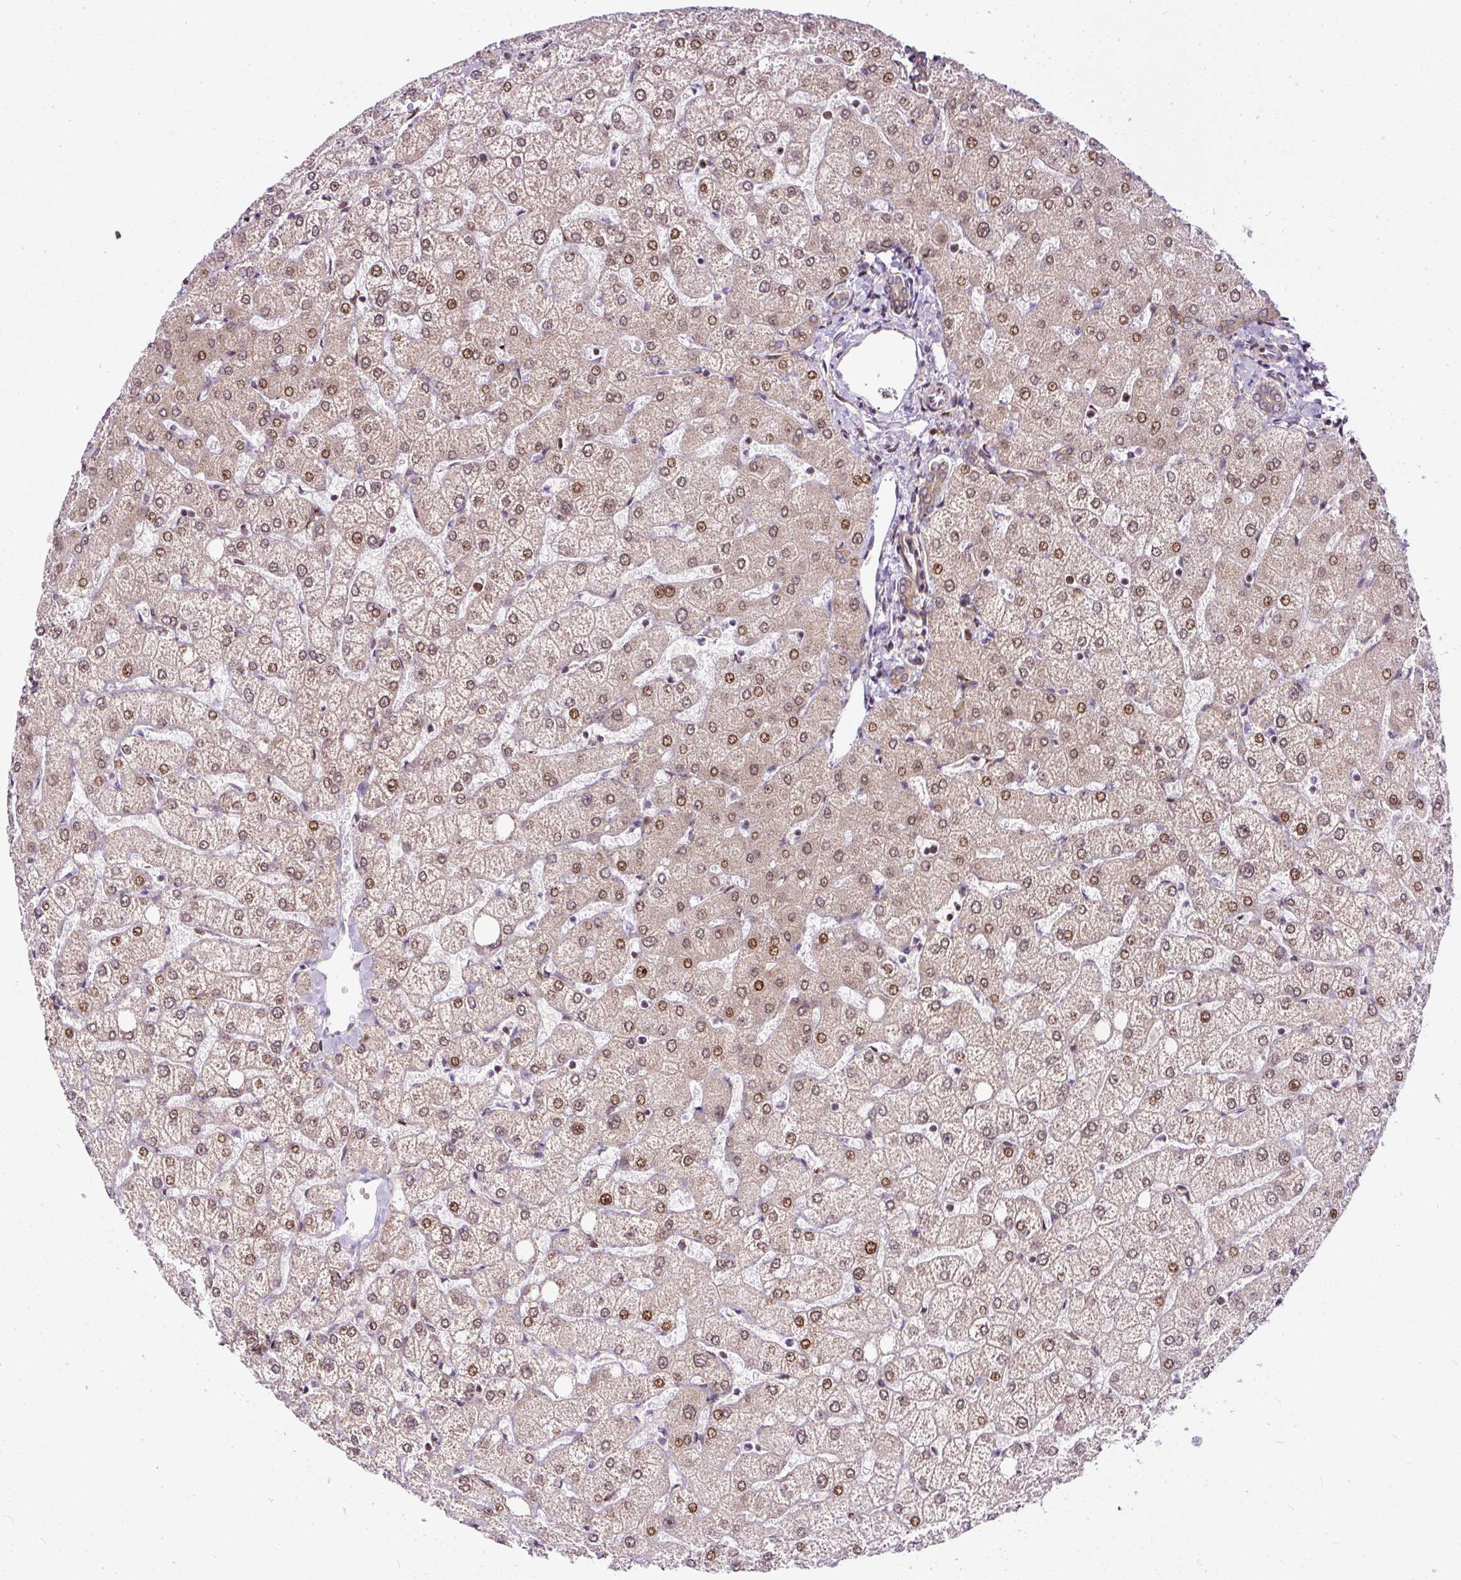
{"staining": {"intensity": "weak", "quantity": ">75%", "location": "cytoplasmic/membranous"}, "tissue": "liver", "cell_type": "Cholangiocytes", "image_type": "normal", "snomed": [{"axis": "morphology", "description": "Normal tissue, NOS"}, {"axis": "topography", "description": "Liver"}], "caption": "Protein expression analysis of normal liver shows weak cytoplasmic/membranous positivity in about >75% of cholangiocytes. Immunohistochemistry (ihc) stains the protein in brown and the nuclei are stained blue.", "gene": "KDM4E", "patient": {"sex": "female", "age": 54}}